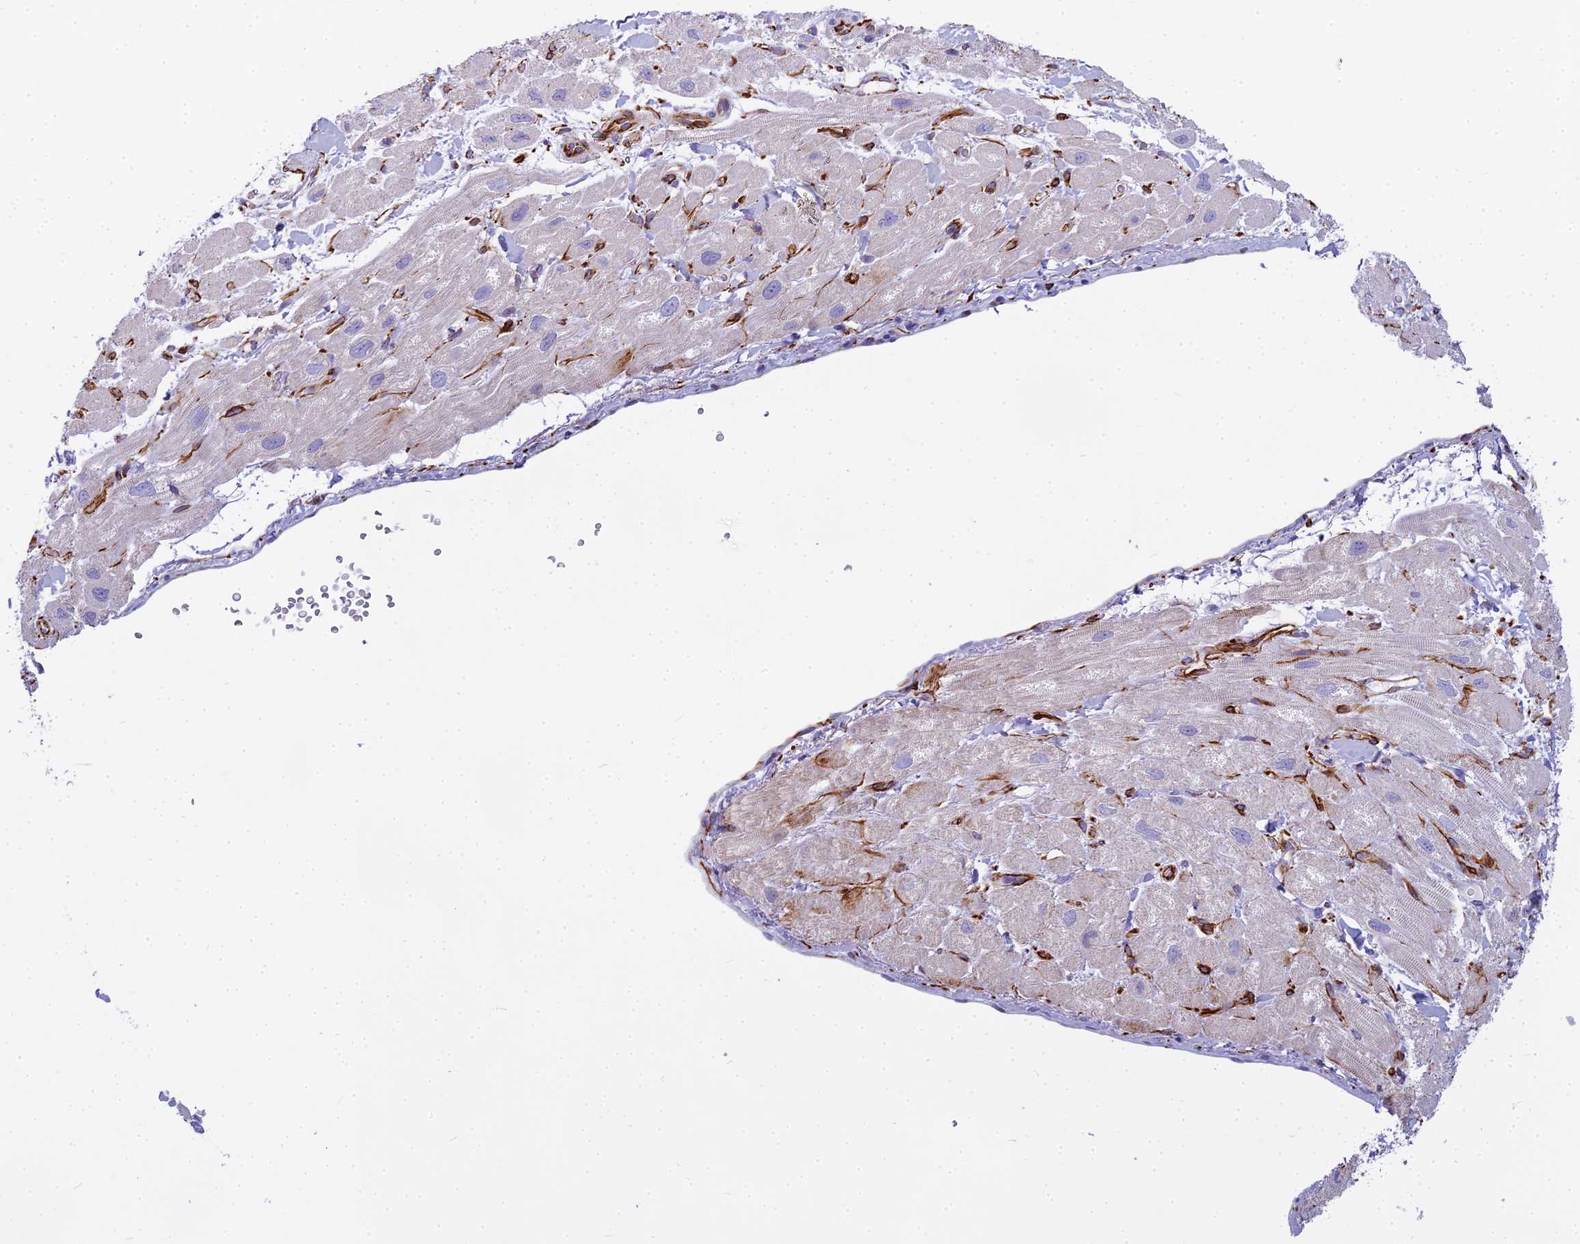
{"staining": {"intensity": "negative", "quantity": "none", "location": "none"}, "tissue": "heart muscle", "cell_type": "Cardiomyocytes", "image_type": "normal", "snomed": [{"axis": "morphology", "description": "Normal tissue, NOS"}, {"axis": "topography", "description": "Heart"}], "caption": "DAB immunohistochemical staining of normal heart muscle exhibits no significant staining in cardiomyocytes.", "gene": "ENSG00000265118", "patient": {"sex": "male", "age": 65}}